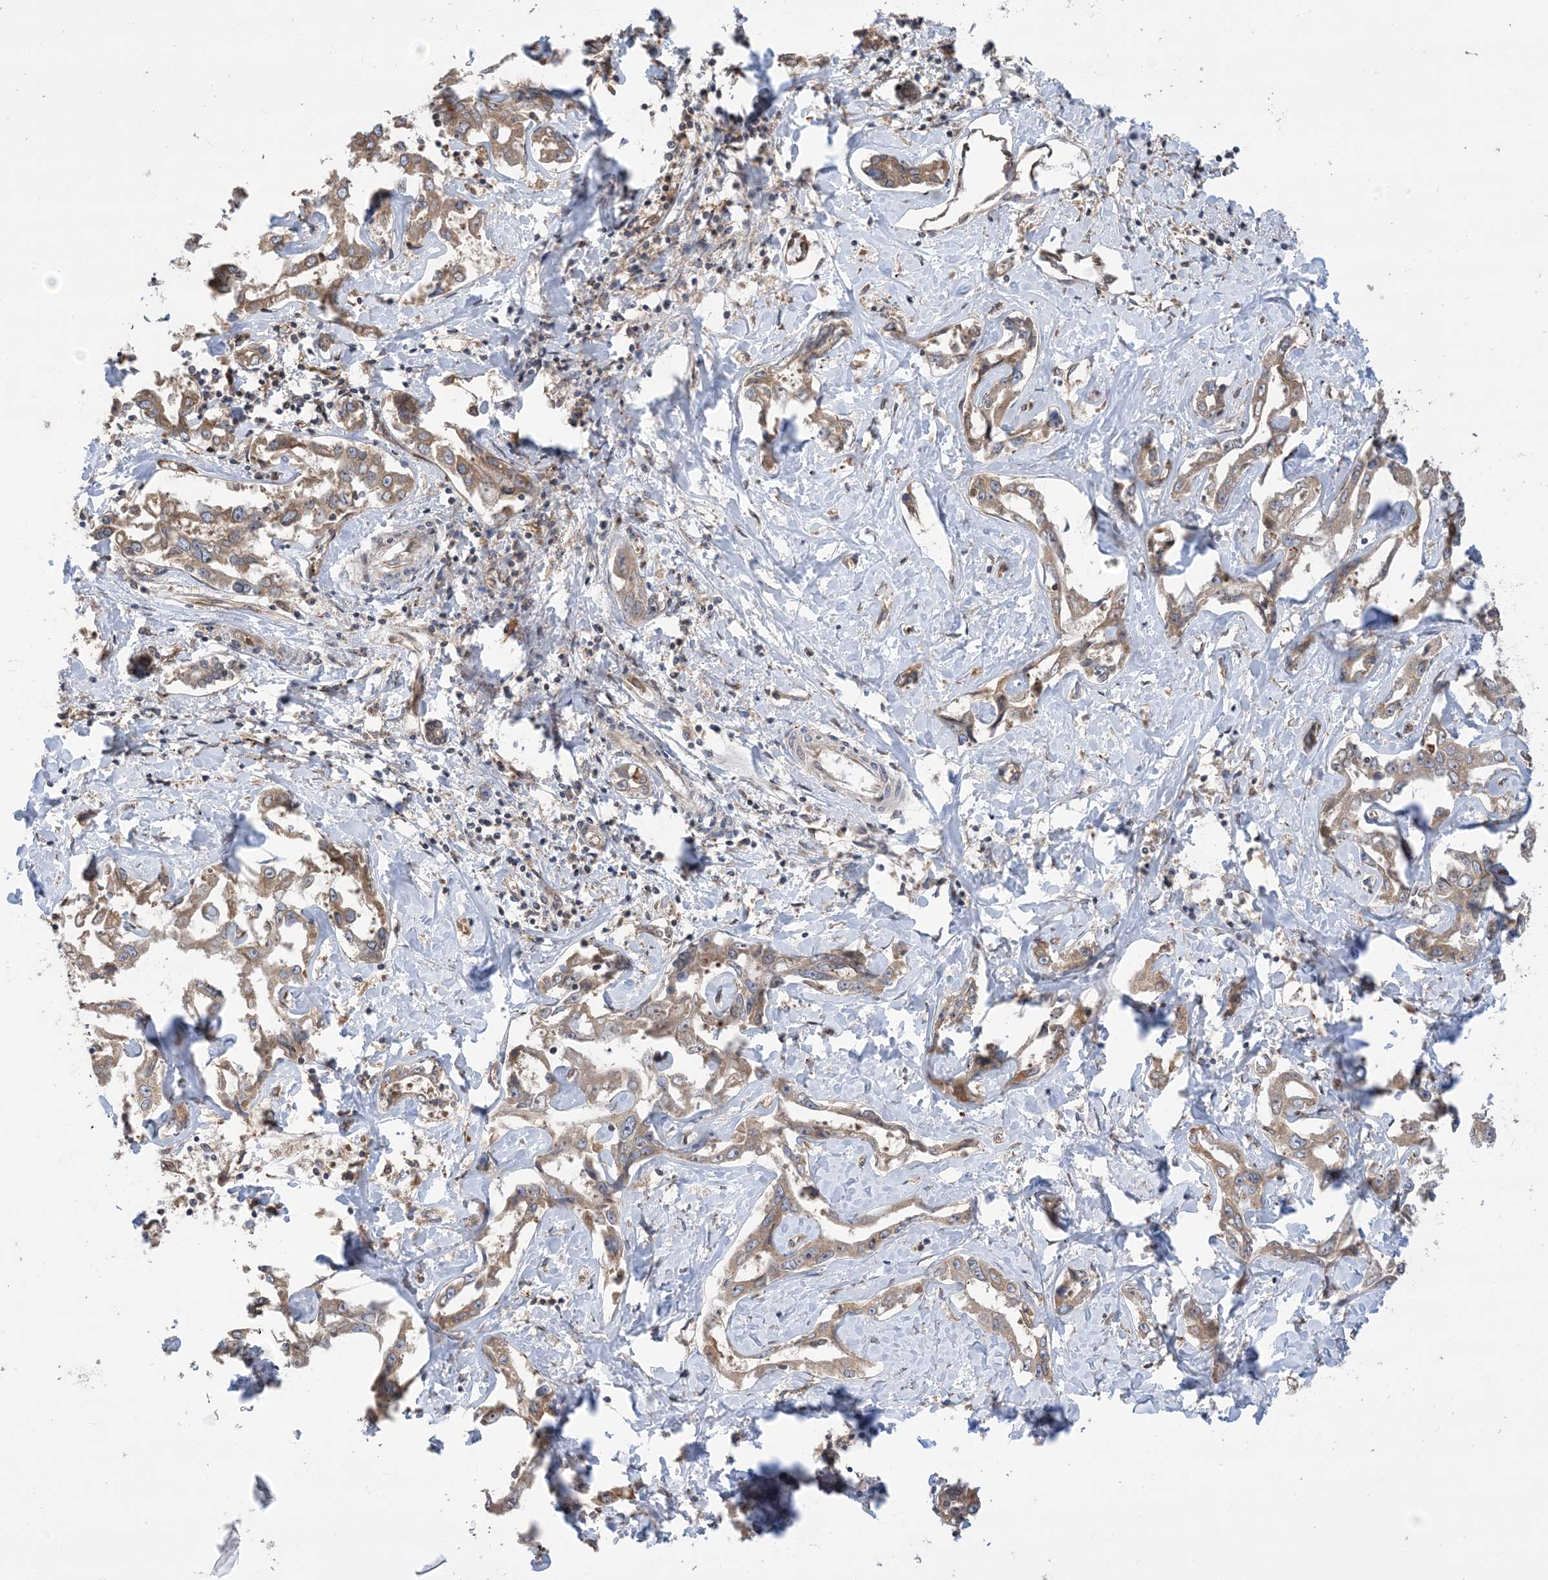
{"staining": {"intensity": "moderate", "quantity": ">75%", "location": "cytoplasmic/membranous"}, "tissue": "liver cancer", "cell_type": "Tumor cells", "image_type": "cancer", "snomed": [{"axis": "morphology", "description": "Cholangiocarcinoma"}, {"axis": "topography", "description": "Liver"}], "caption": "Liver cholangiocarcinoma stained with a brown dye displays moderate cytoplasmic/membranous positive expression in approximately >75% of tumor cells.", "gene": "CLEC16A", "patient": {"sex": "male", "age": 59}}